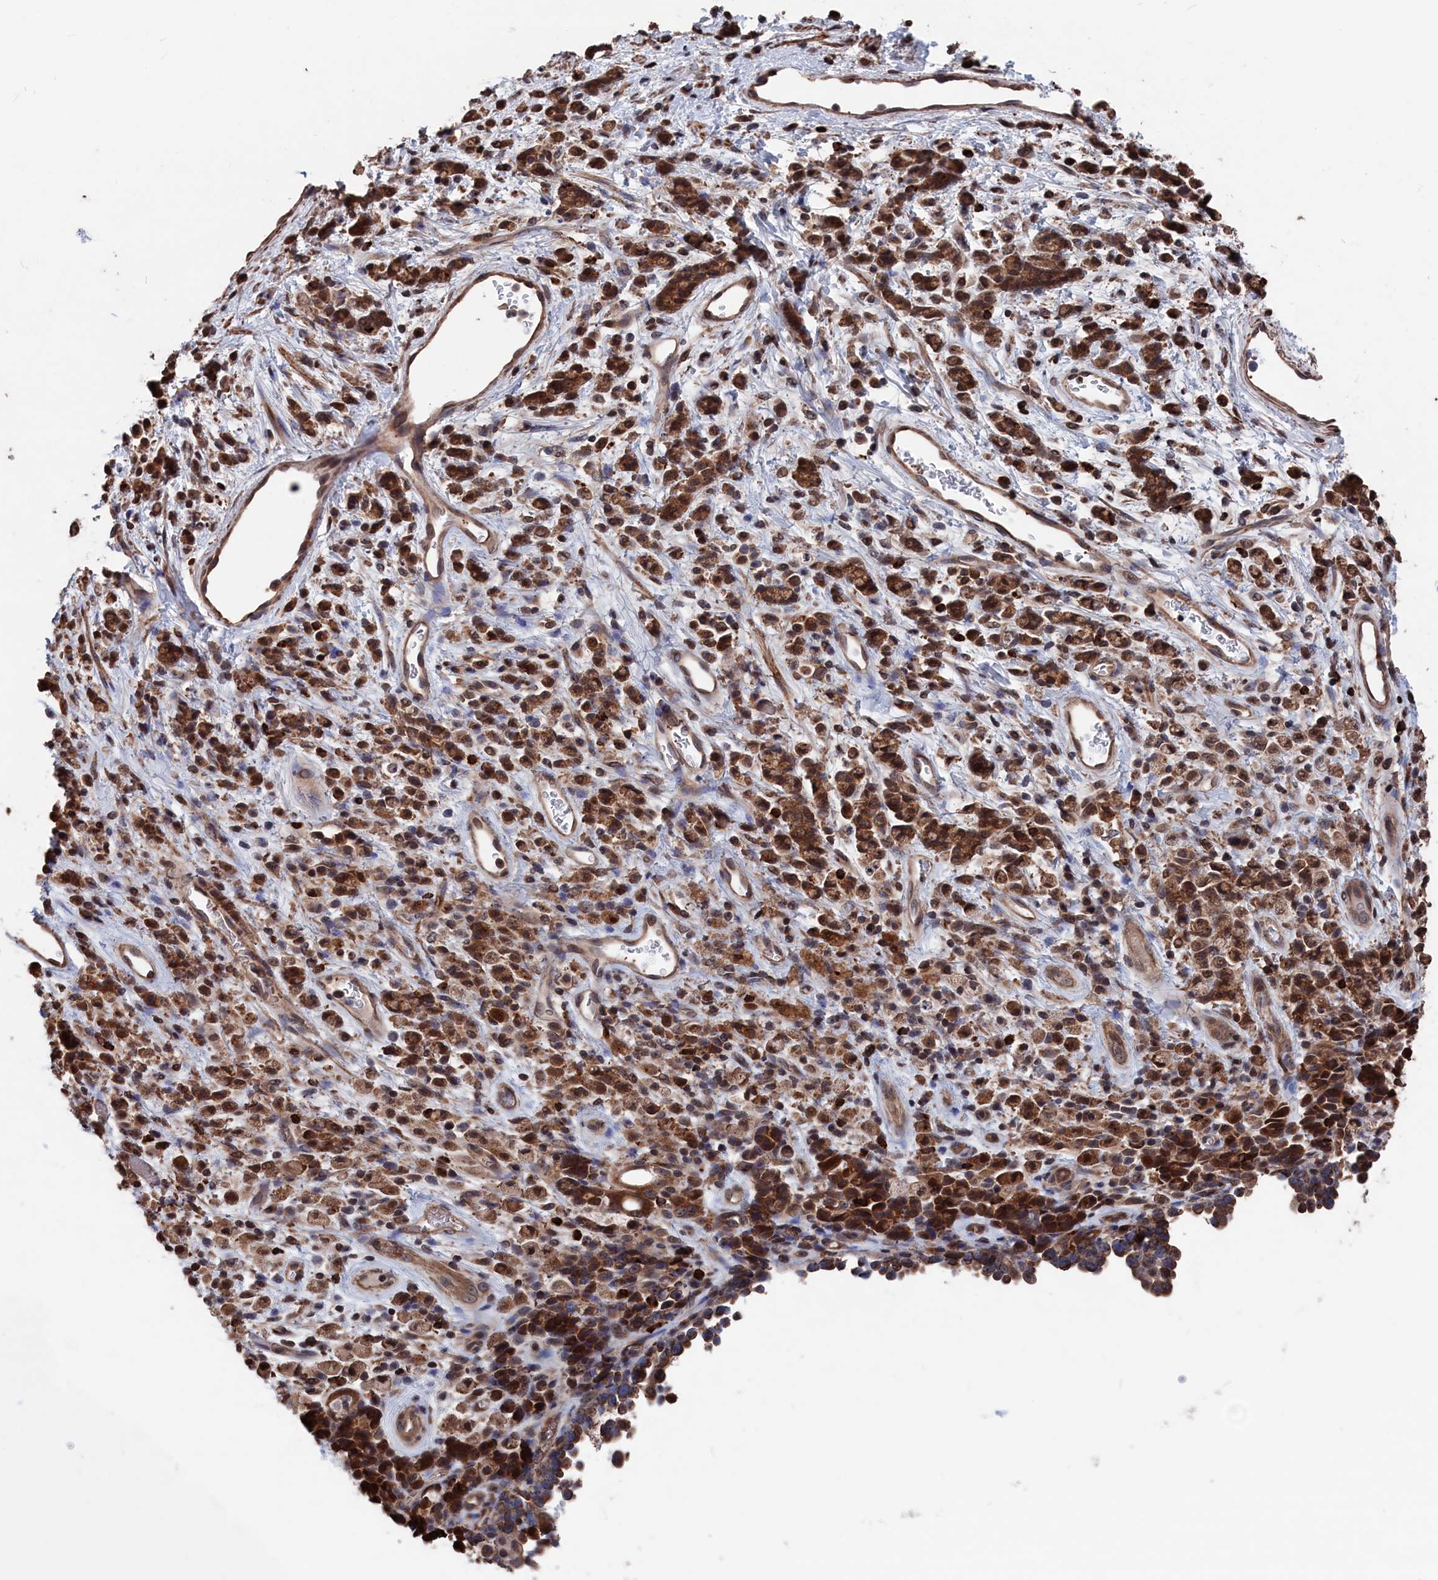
{"staining": {"intensity": "strong", "quantity": ">75%", "location": "cytoplasmic/membranous,nuclear"}, "tissue": "stomach cancer", "cell_type": "Tumor cells", "image_type": "cancer", "snomed": [{"axis": "morphology", "description": "Adenocarcinoma, NOS"}, {"axis": "topography", "description": "Stomach"}], "caption": "The immunohistochemical stain labels strong cytoplasmic/membranous and nuclear staining in tumor cells of adenocarcinoma (stomach) tissue. The staining was performed using DAB (3,3'-diaminobenzidine) to visualize the protein expression in brown, while the nuclei were stained in blue with hematoxylin (Magnification: 20x).", "gene": "PDE12", "patient": {"sex": "female", "age": 60}}